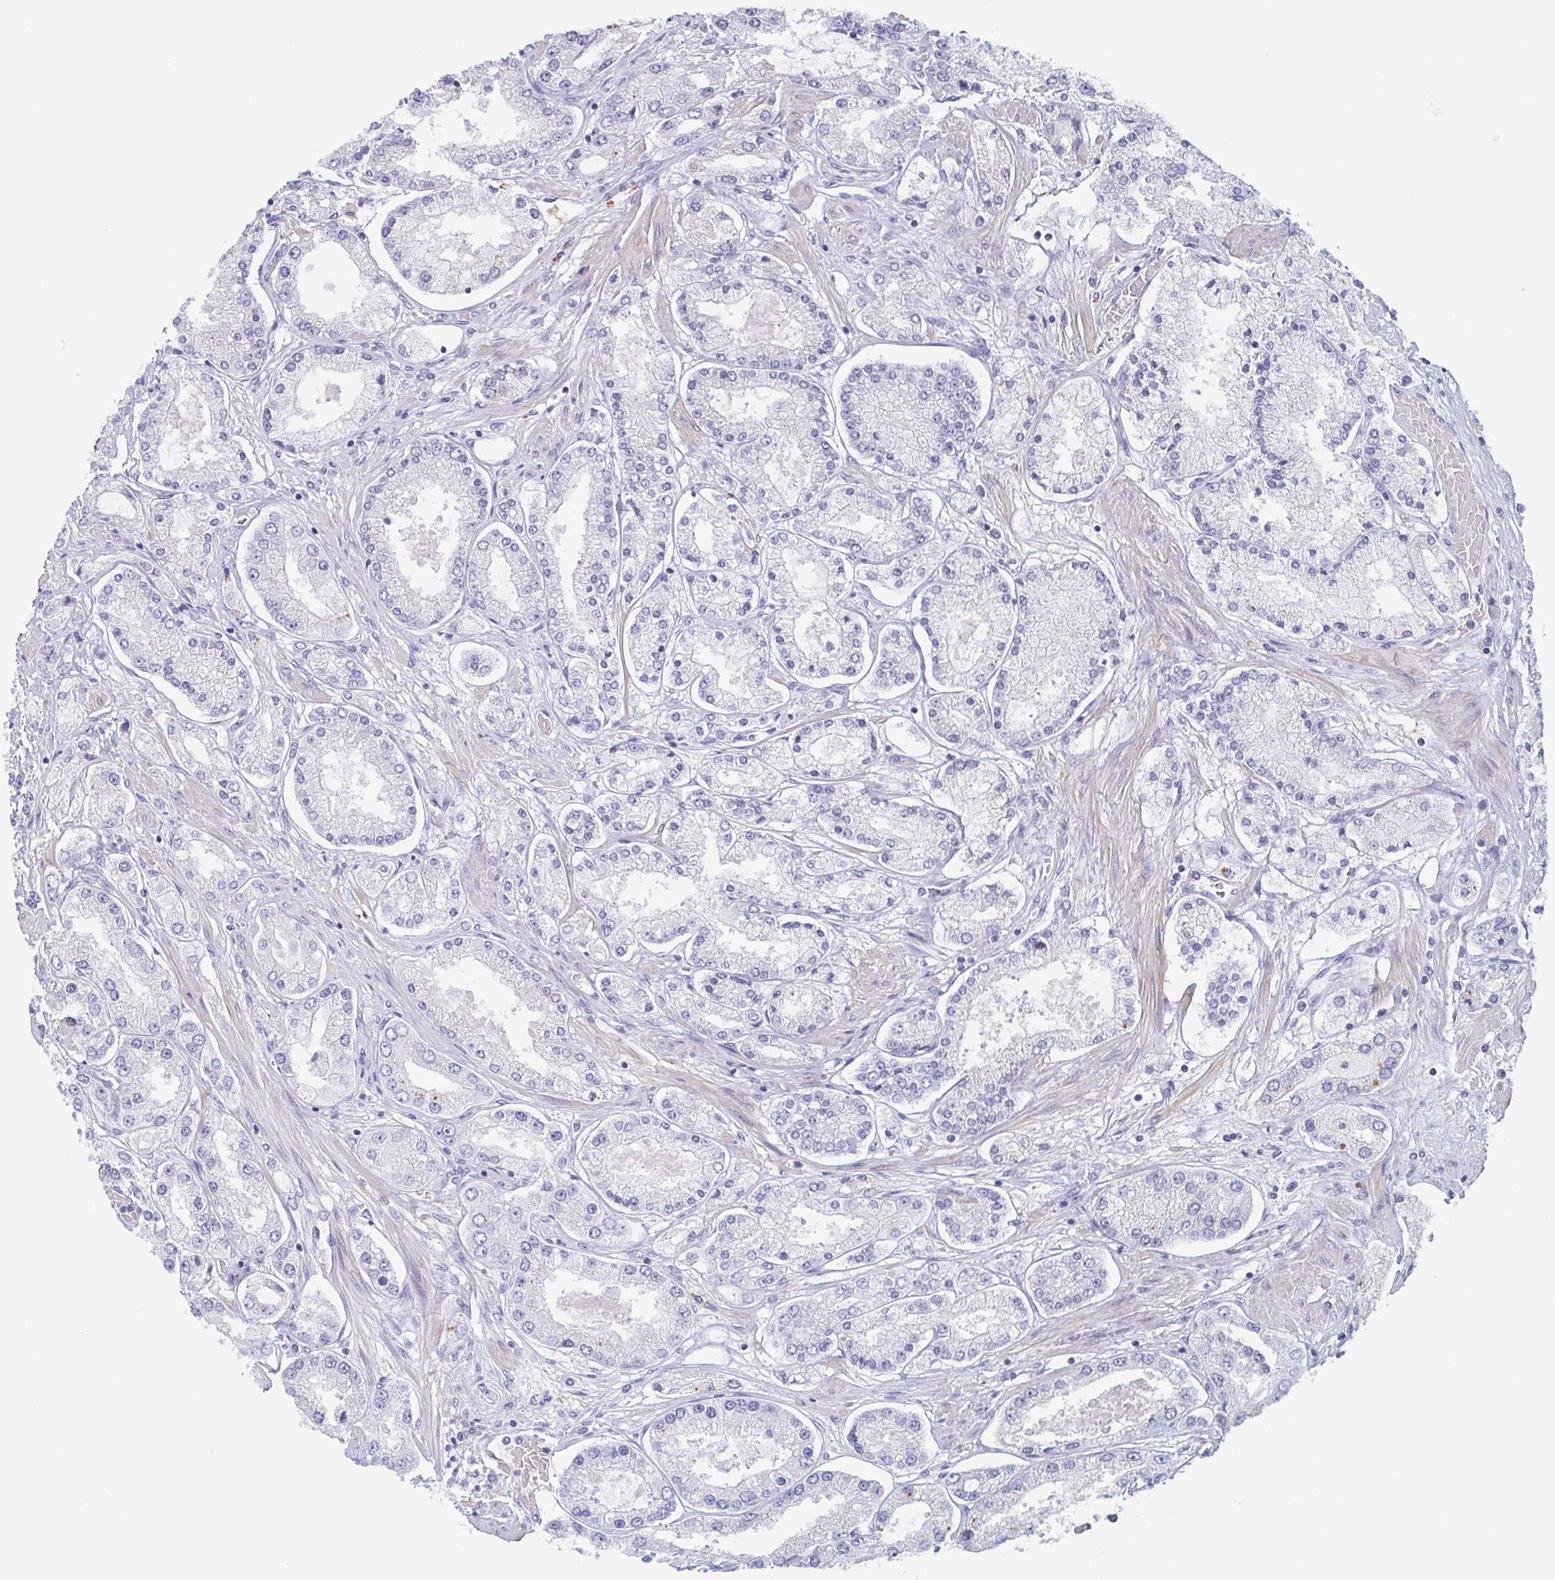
{"staining": {"intensity": "negative", "quantity": "none", "location": "none"}, "tissue": "prostate cancer", "cell_type": "Tumor cells", "image_type": "cancer", "snomed": [{"axis": "morphology", "description": "Adenocarcinoma, High grade"}, {"axis": "topography", "description": "Prostate"}], "caption": "Immunohistochemistry (IHC) of prostate cancer (high-grade adenocarcinoma) displays no expression in tumor cells.", "gene": "TAGLN3", "patient": {"sex": "male", "age": 69}}